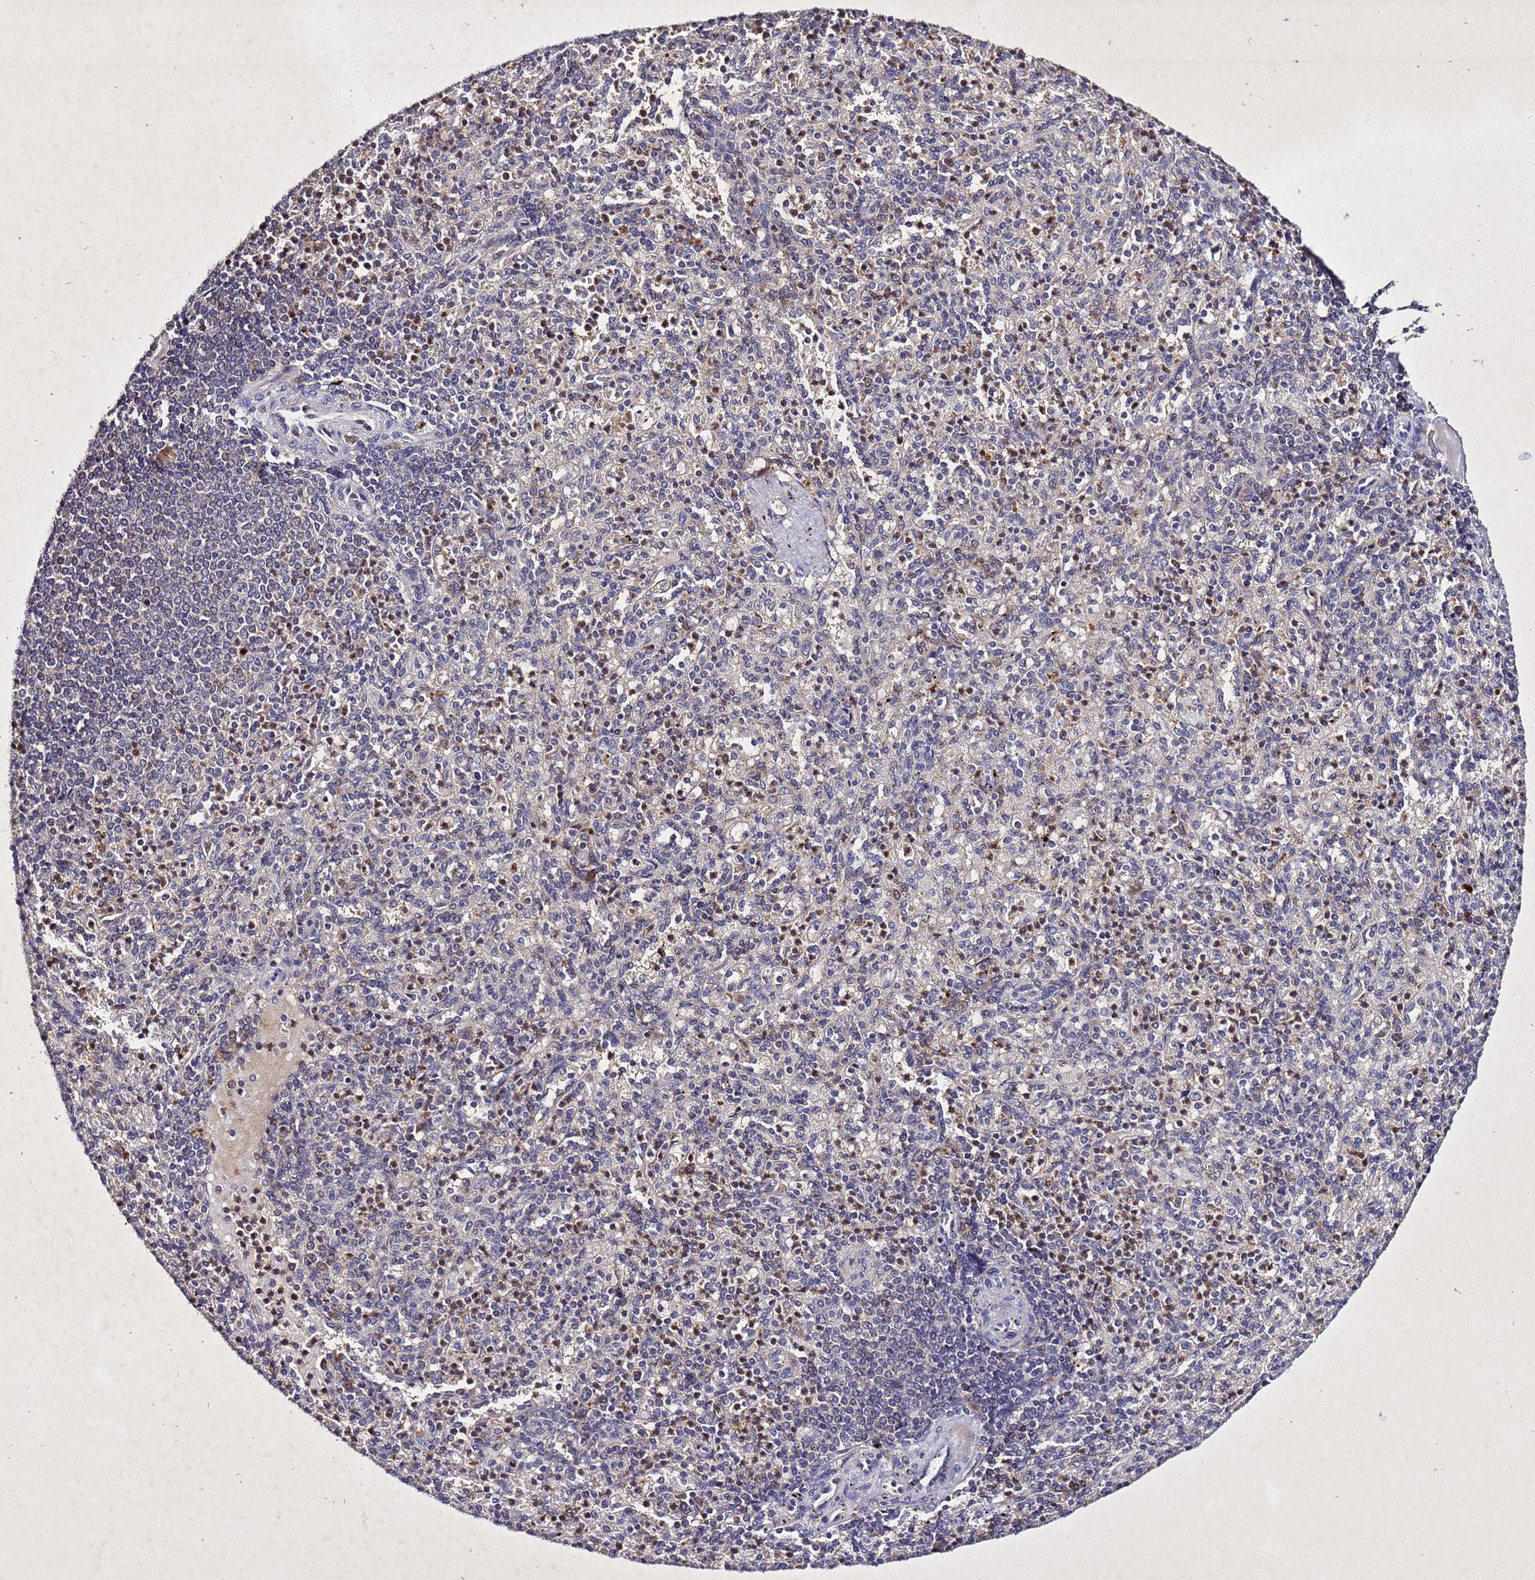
{"staining": {"intensity": "weak", "quantity": "<25%", "location": "cytoplasmic/membranous"}, "tissue": "spleen", "cell_type": "Cells in red pulp", "image_type": "normal", "snomed": [{"axis": "morphology", "description": "Normal tissue, NOS"}, {"axis": "topography", "description": "Spleen"}], "caption": "Spleen stained for a protein using immunohistochemistry demonstrates no expression cells in red pulp.", "gene": "SV2B", "patient": {"sex": "female", "age": 74}}